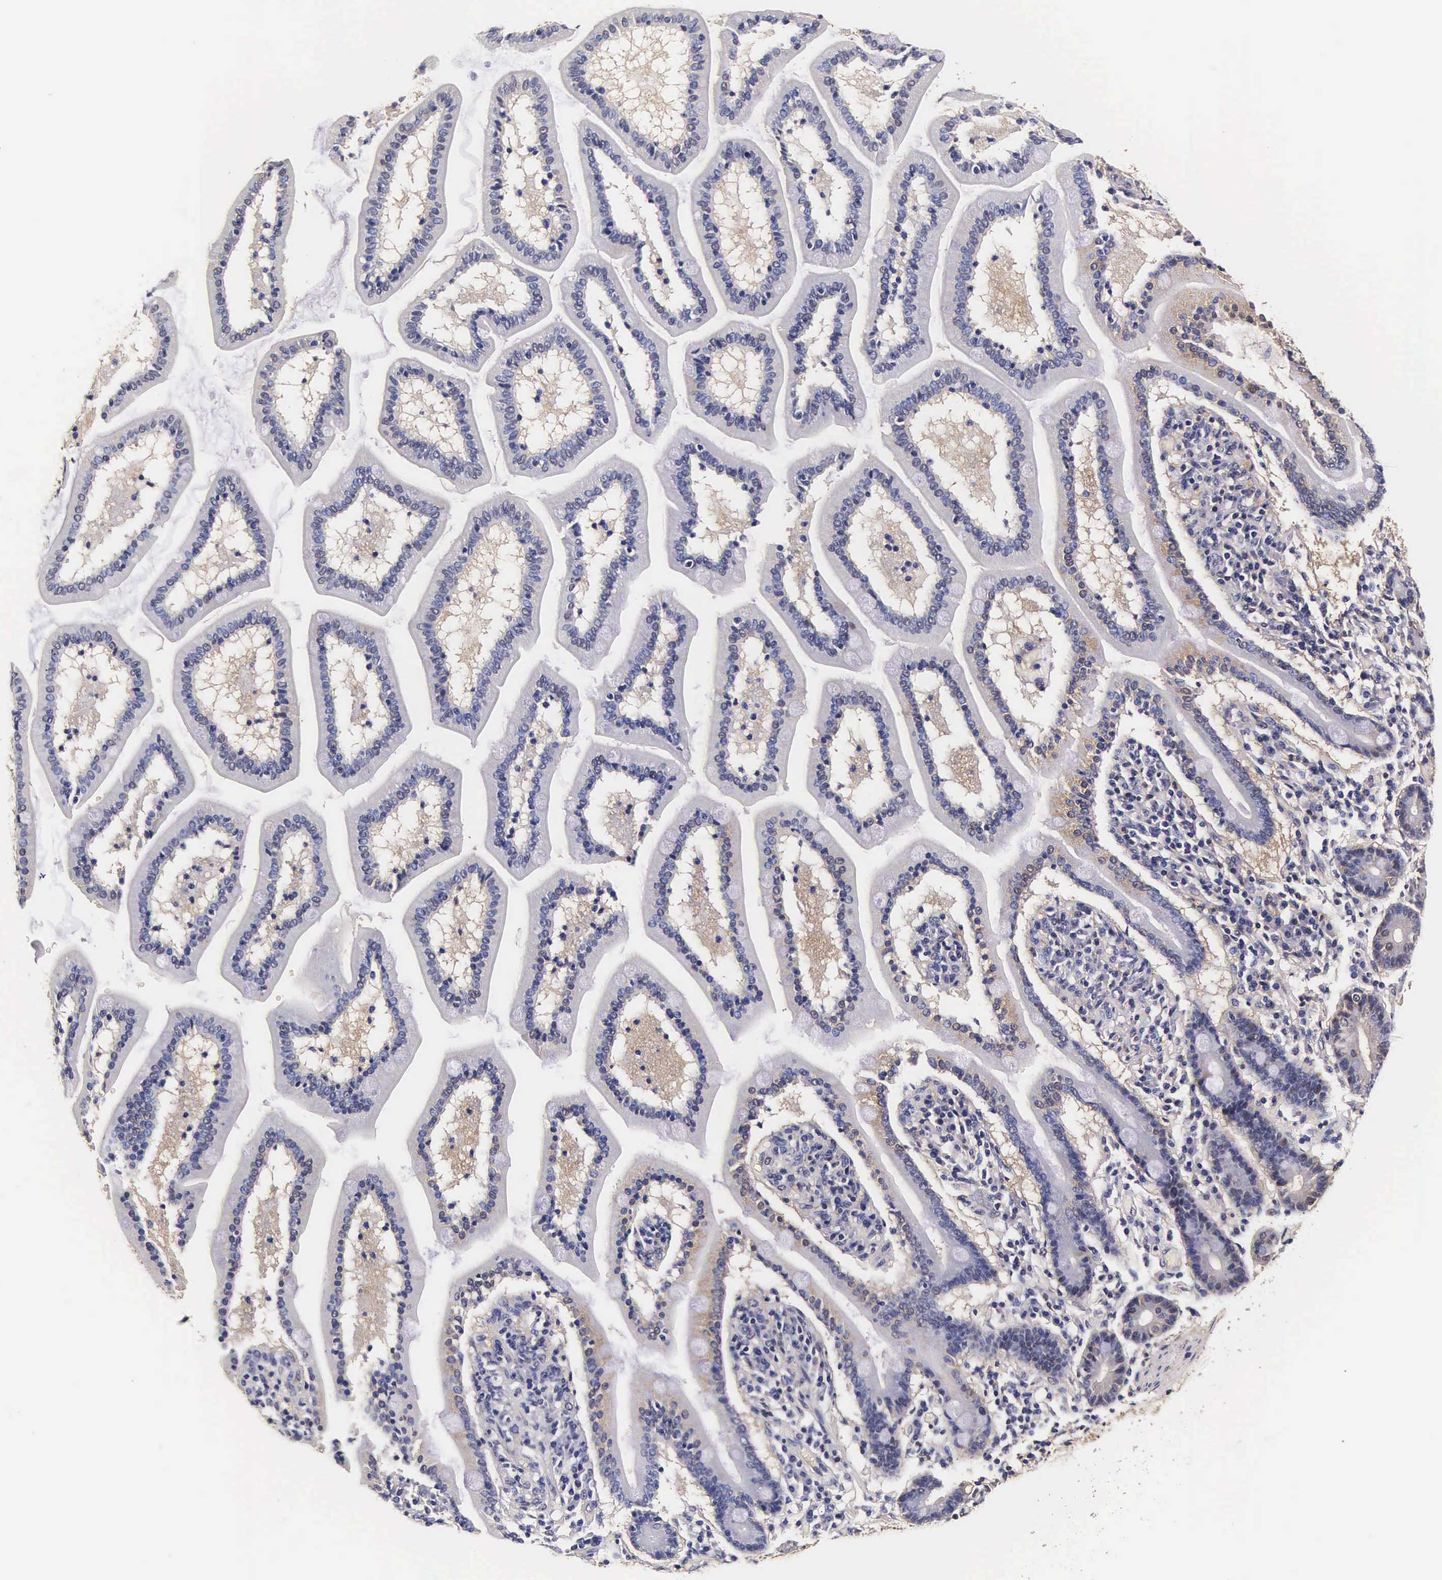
{"staining": {"intensity": "moderate", "quantity": ">75%", "location": "cytoplasmic/membranous,nuclear"}, "tissue": "adipose tissue", "cell_type": "Adipocytes", "image_type": "normal", "snomed": [{"axis": "morphology", "description": "Normal tissue, NOS"}, {"axis": "topography", "description": "Duodenum"}], "caption": "Adipose tissue stained with DAB (3,3'-diaminobenzidine) IHC demonstrates medium levels of moderate cytoplasmic/membranous,nuclear staining in about >75% of adipocytes.", "gene": "TECPR2", "patient": {"sex": "male", "age": 63}}